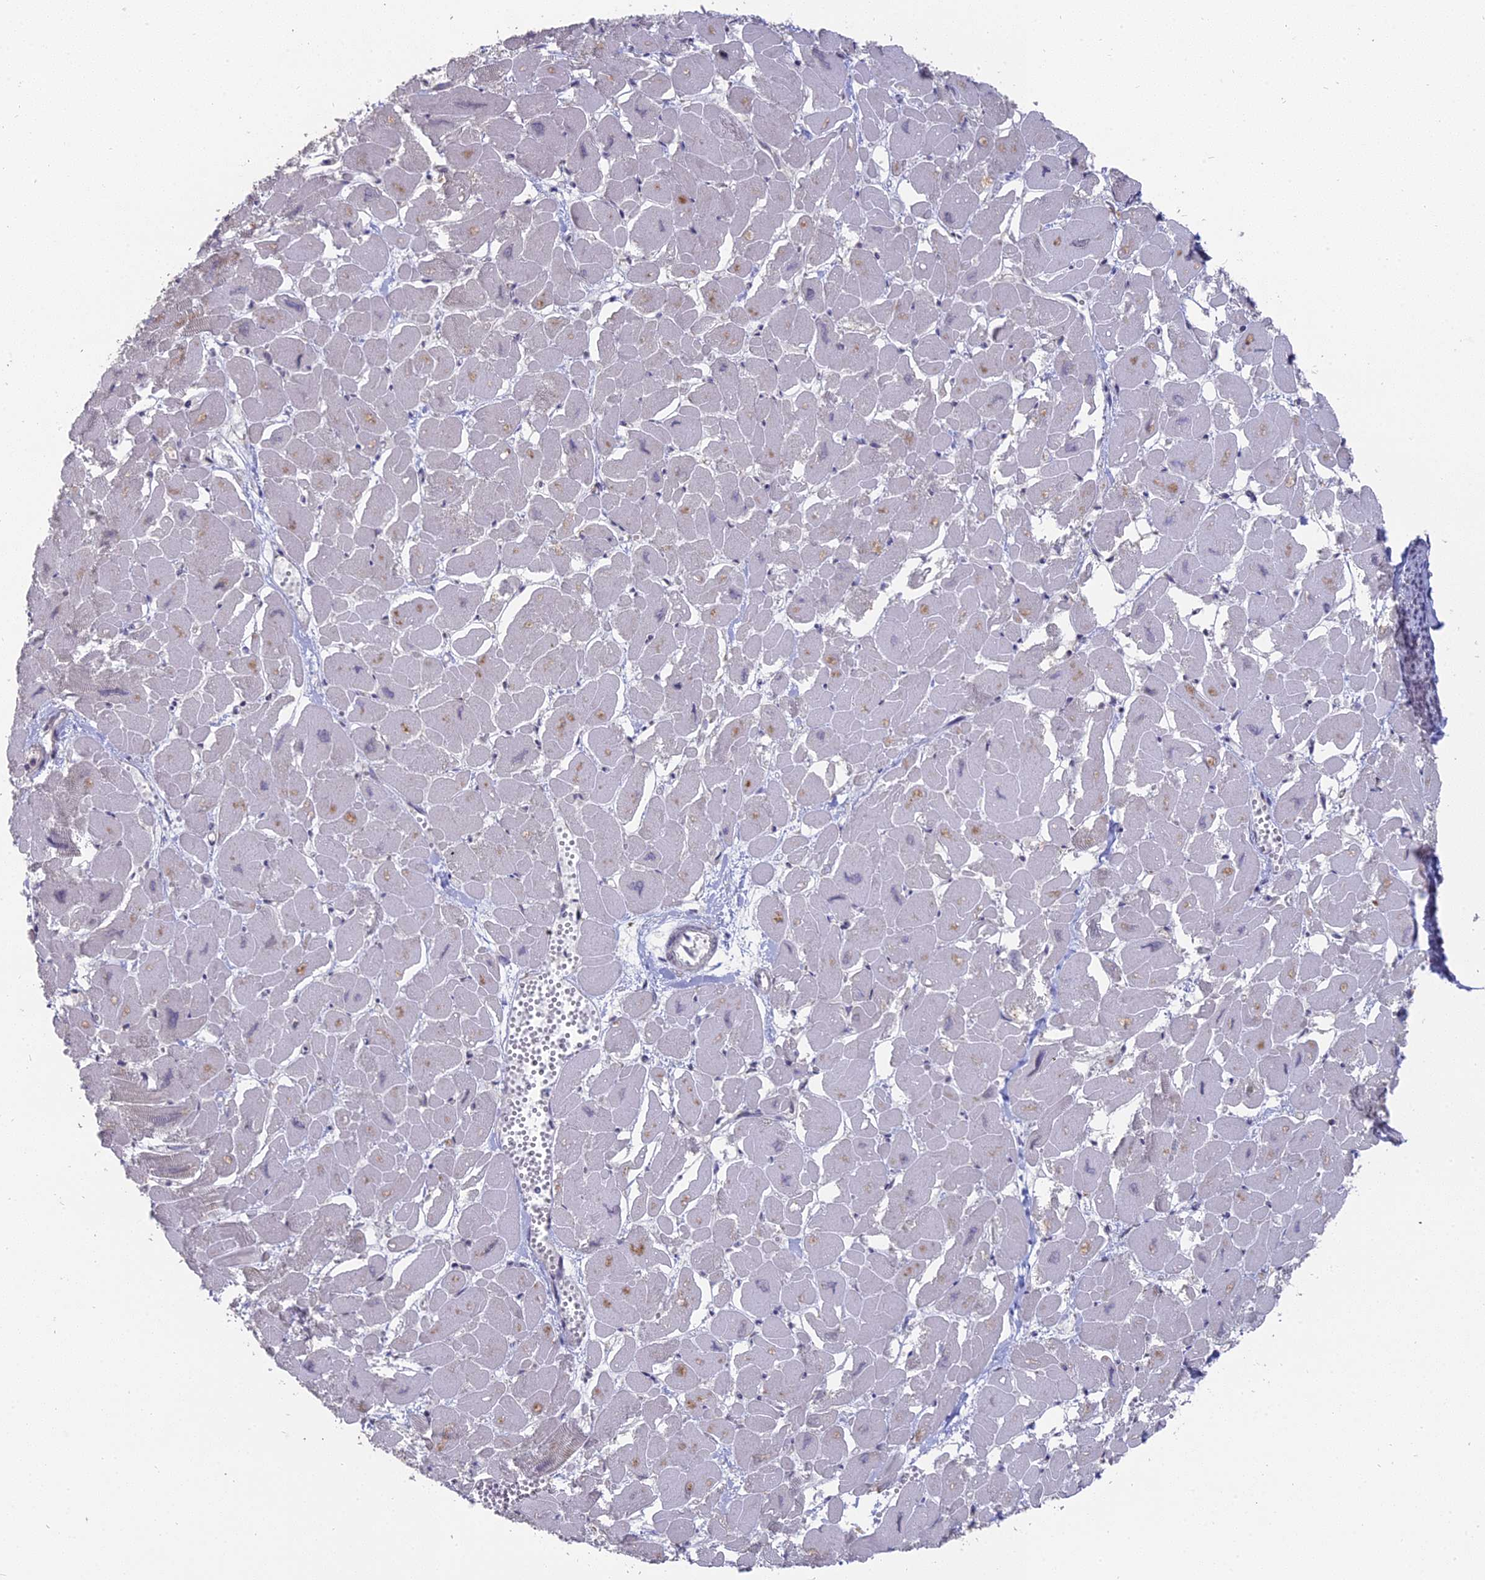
{"staining": {"intensity": "negative", "quantity": "none", "location": "none"}, "tissue": "heart muscle", "cell_type": "Cardiomyocytes", "image_type": "normal", "snomed": [{"axis": "morphology", "description": "Normal tissue, NOS"}, {"axis": "topography", "description": "Heart"}], "caption": "An immunohistochemistry image of normal heart muscle is shown. There is no staining in cardiomyocytes of heart muscle. The staining is performed using DAB brown chromogen with nuclei counter-stained in using hematoxylin.", "gene": "NR1H3", "patient": {"sex": "male", "age": 54}}